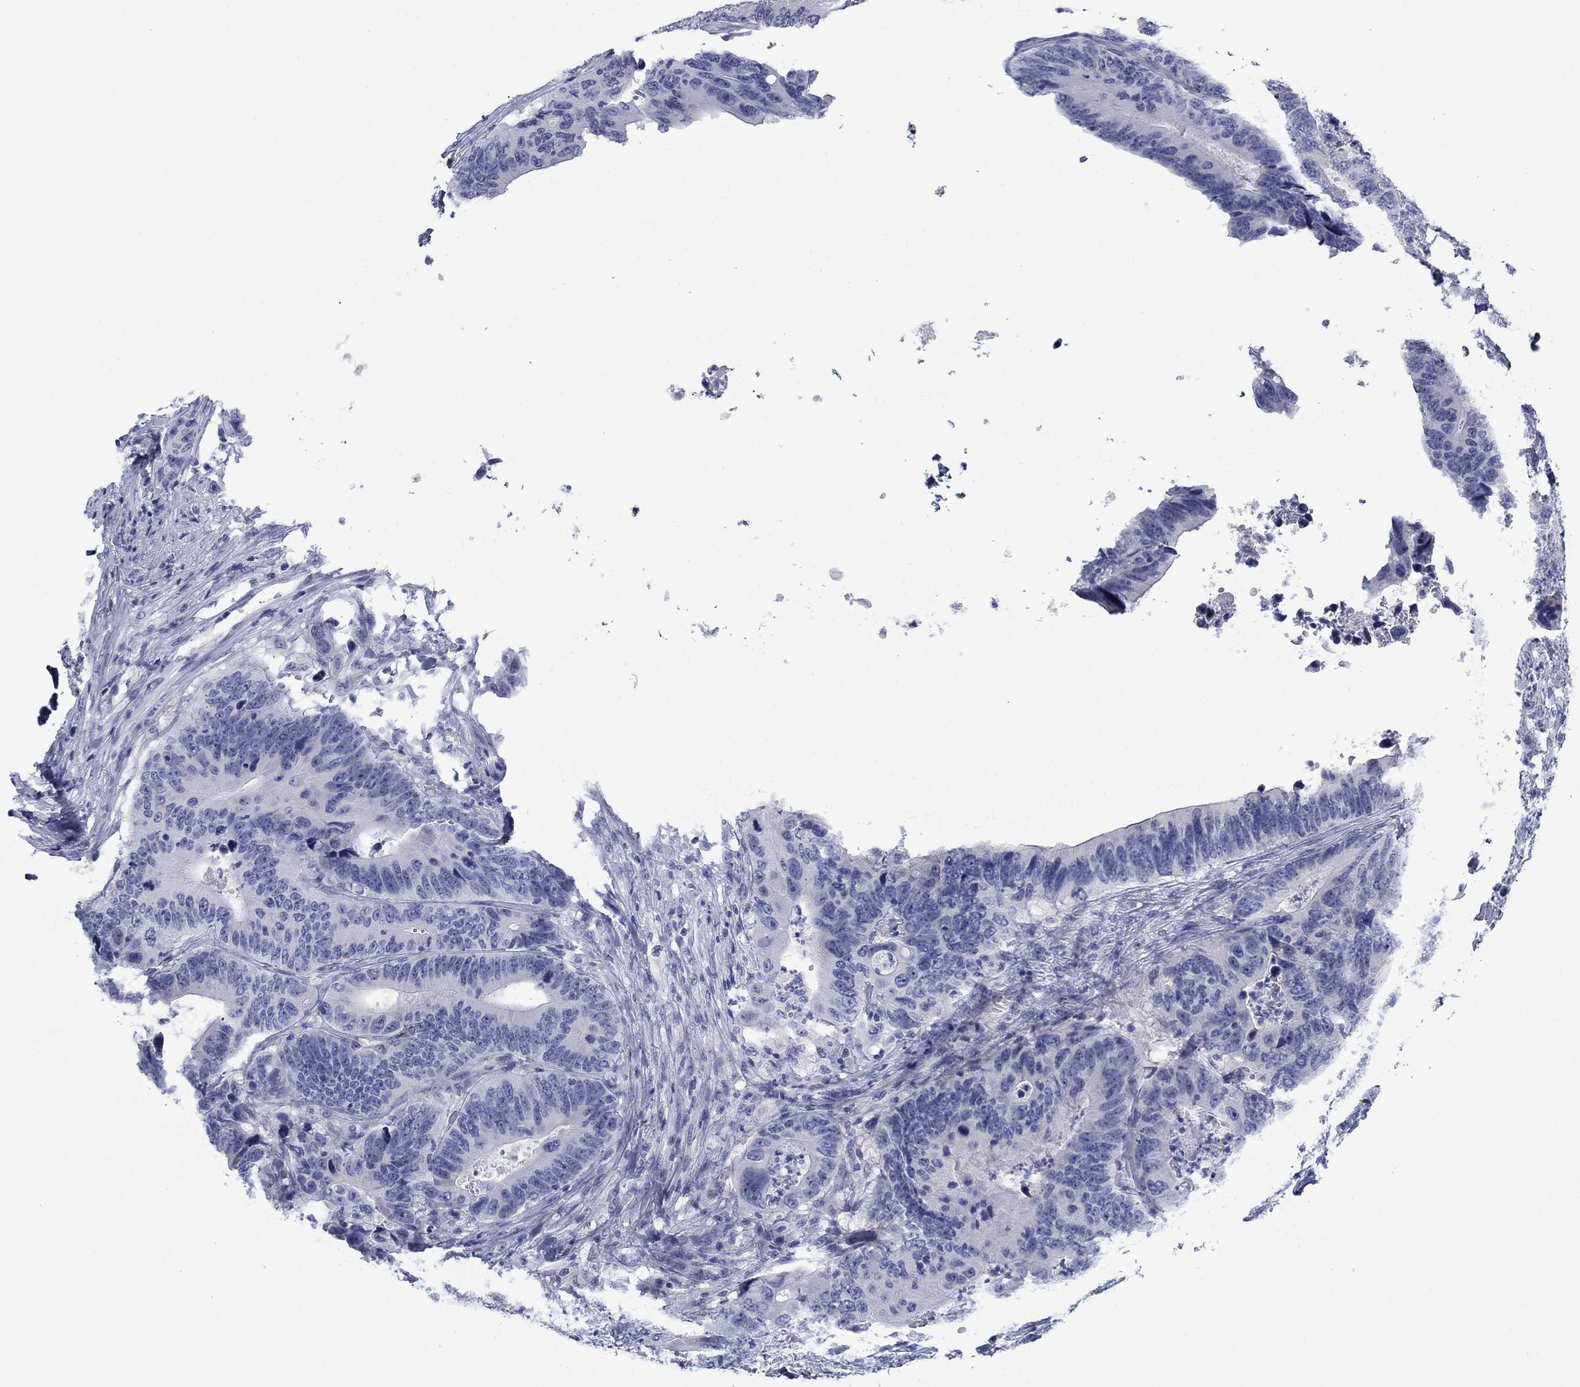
{"staining": {"intensity": "negative", "quantity": "none", "location": "none"}, "tissue": "colorectal cancer", "cell_type": "Tumor cells", "image_type": "cancer", "snomed": [{"axis": "morphology", "description": "Adenocarcinoma, NOS"}, {"axis": "topography", "description": "Colon"}], "caption": "Histopathology image shows no significant protein staining in tumor cells of colorectal adenocarcinoma.", "gene": "DNAL1", "patient": {"sex": "female", "age": 90}}